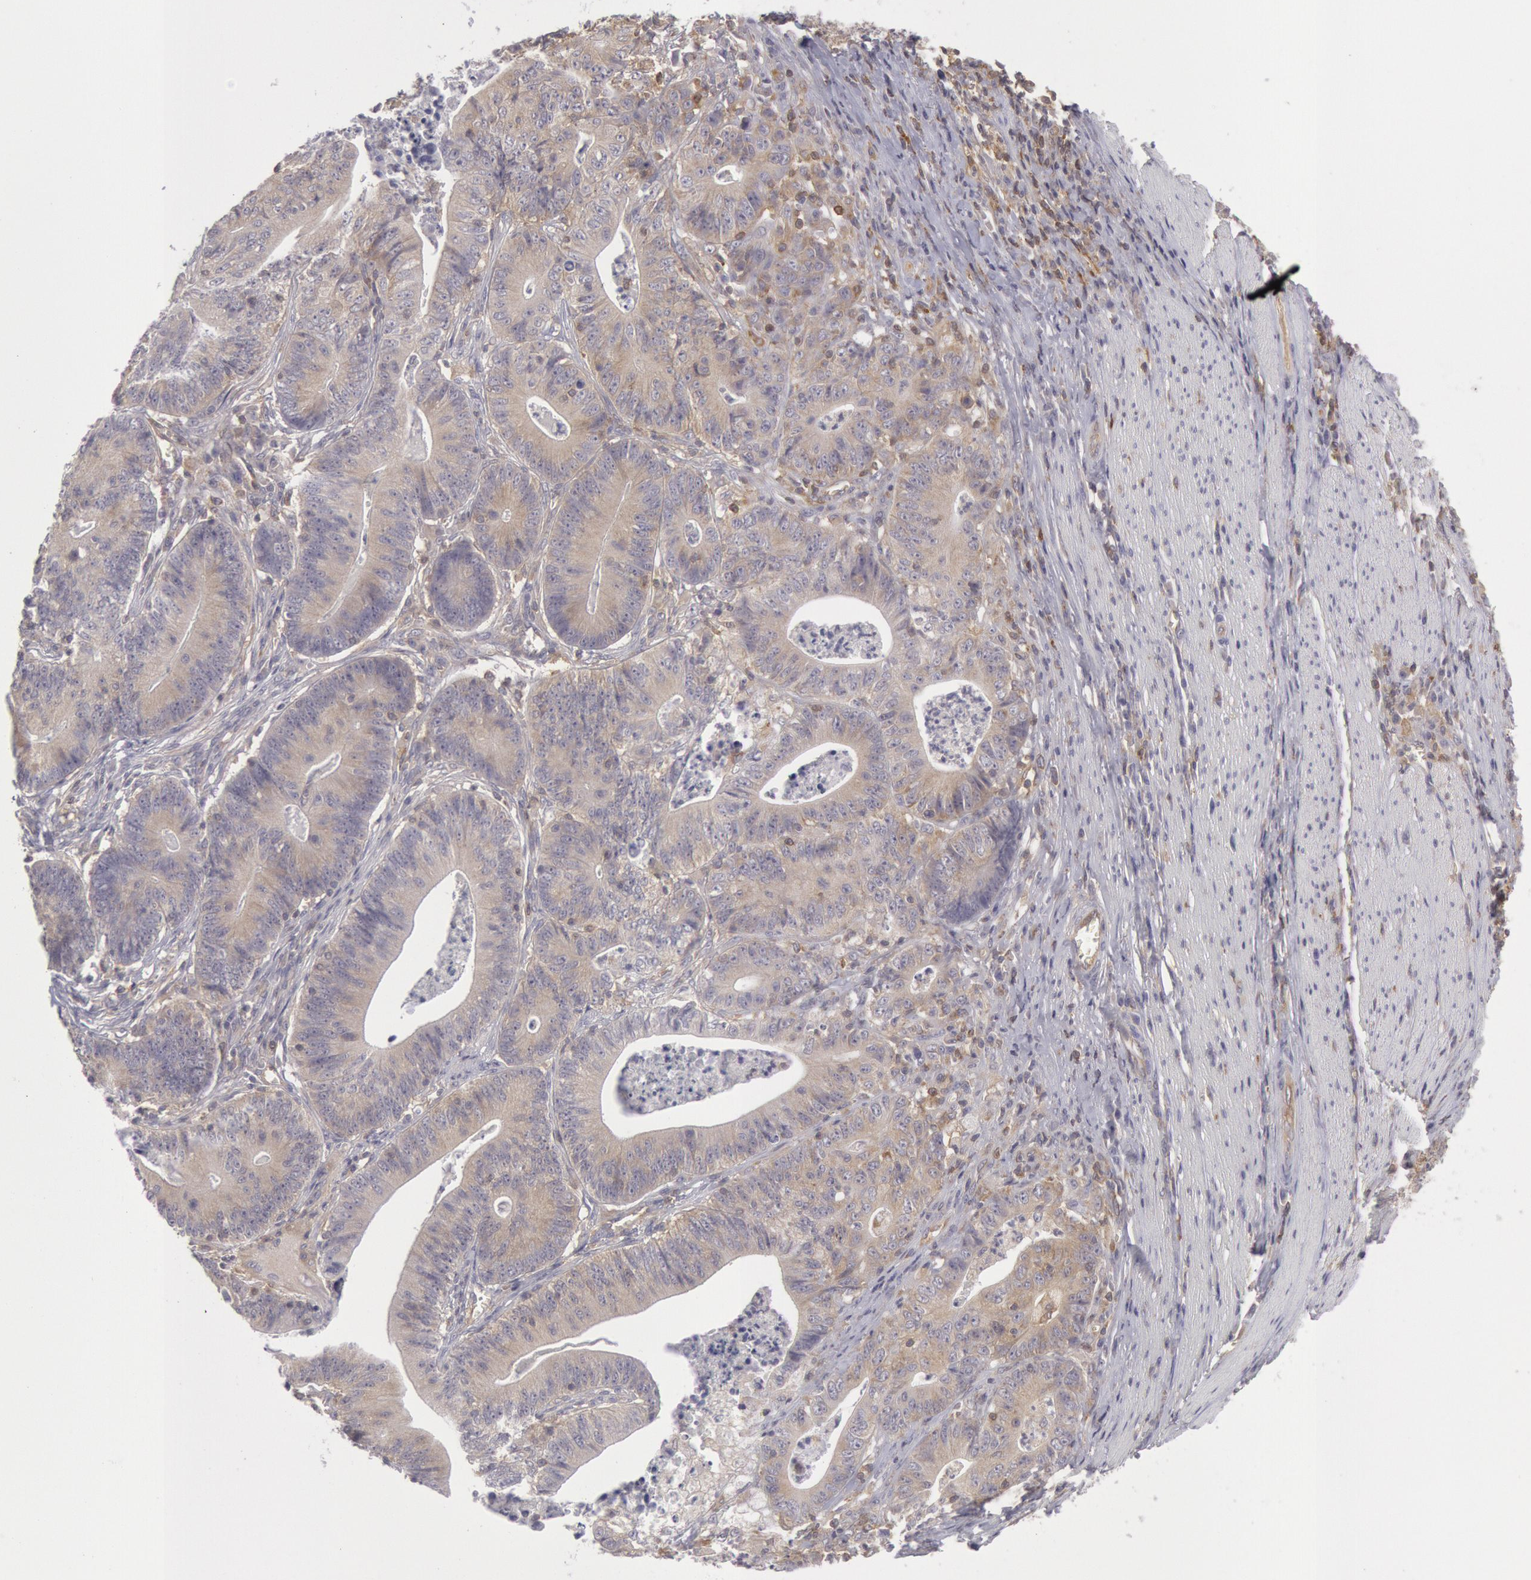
{"staining": {"intensity": "weak", "quantity": ">75%", "location": "cytoplasmic/membranous"}, "tissue": "stomach cancer", "cell_type": "Tumor cells", "image_type": "cancer", "snomed": [{"axis": "morphology", "description": "Adenocarcinoma, NOS"}, {"axis": "topography", "description": "Stomach, lower"}], "caption": "Immunohistochemical staining of stomach cancer displays weak cytoplasmic/membranous protein positivity in approximately >75% of tumor cells. The protein is shown in brown color, while the nuclei are stained blue.", "gene": "IKBKB", "patient": {"sex": "female", "age": 86}}